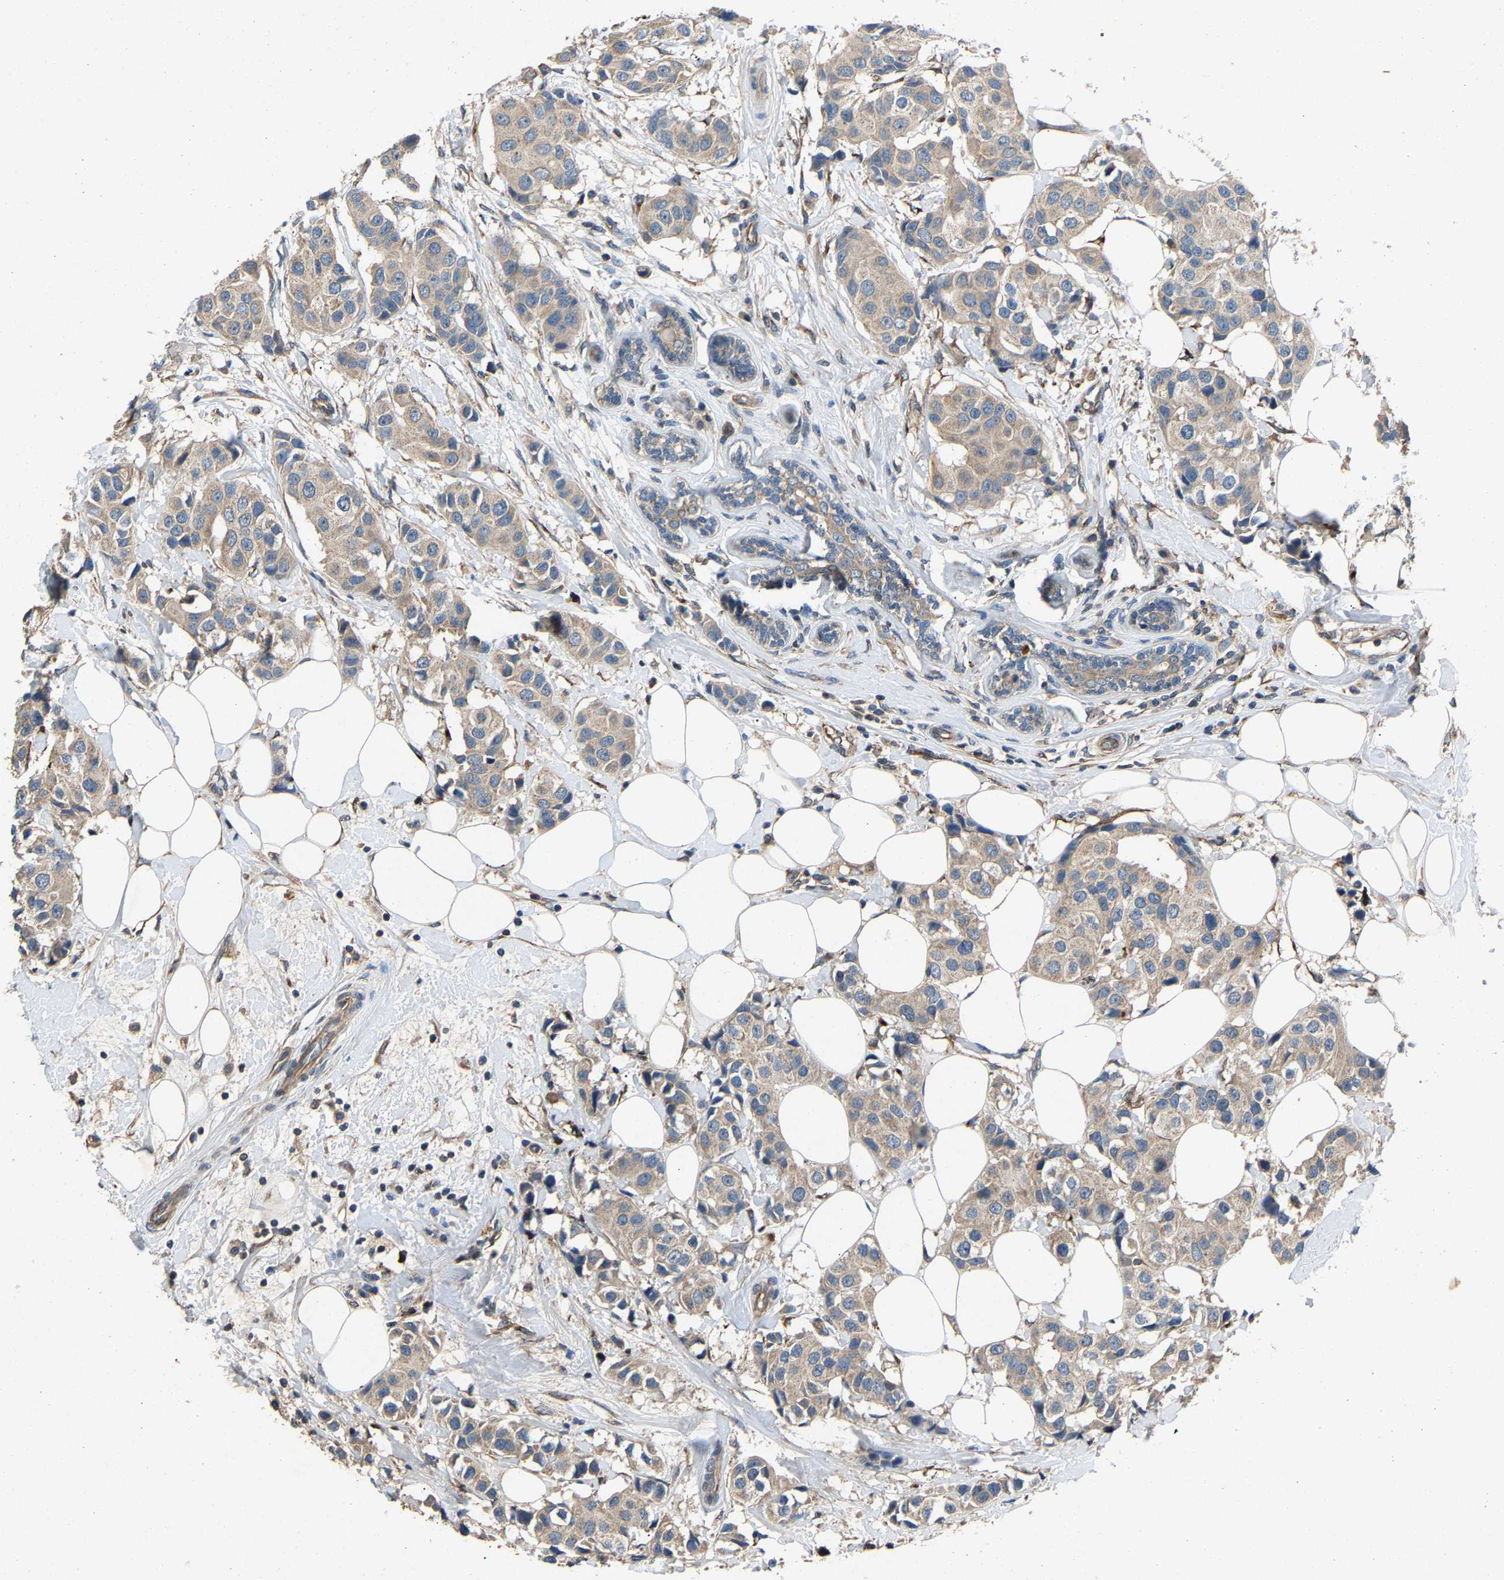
{"staining": {"intensity": "weak", "quantity": ">75%", "location": "cytoplasmic/membranous"}, "tissue": "breast cancer", "cell_type": "Tumor cells", "image_type": "cancer", "snomed": [{"axis": "morphology", "description": "Normal tissue, NOS"}, {"axis": "morphology", "description": "Duct carcinoma"}, {"axis": "topography", "description": "Breast"}], "caption": "Tumor cells demonstrate low levels of weak cytoplasmic/membranous positivity in about >75% of cells in breast intraductal carcinoma. (DAB IHC with brightfield microscopy, high magnification).", "gene": "PPID", "patient": {"sex": "female", "age": 39}}